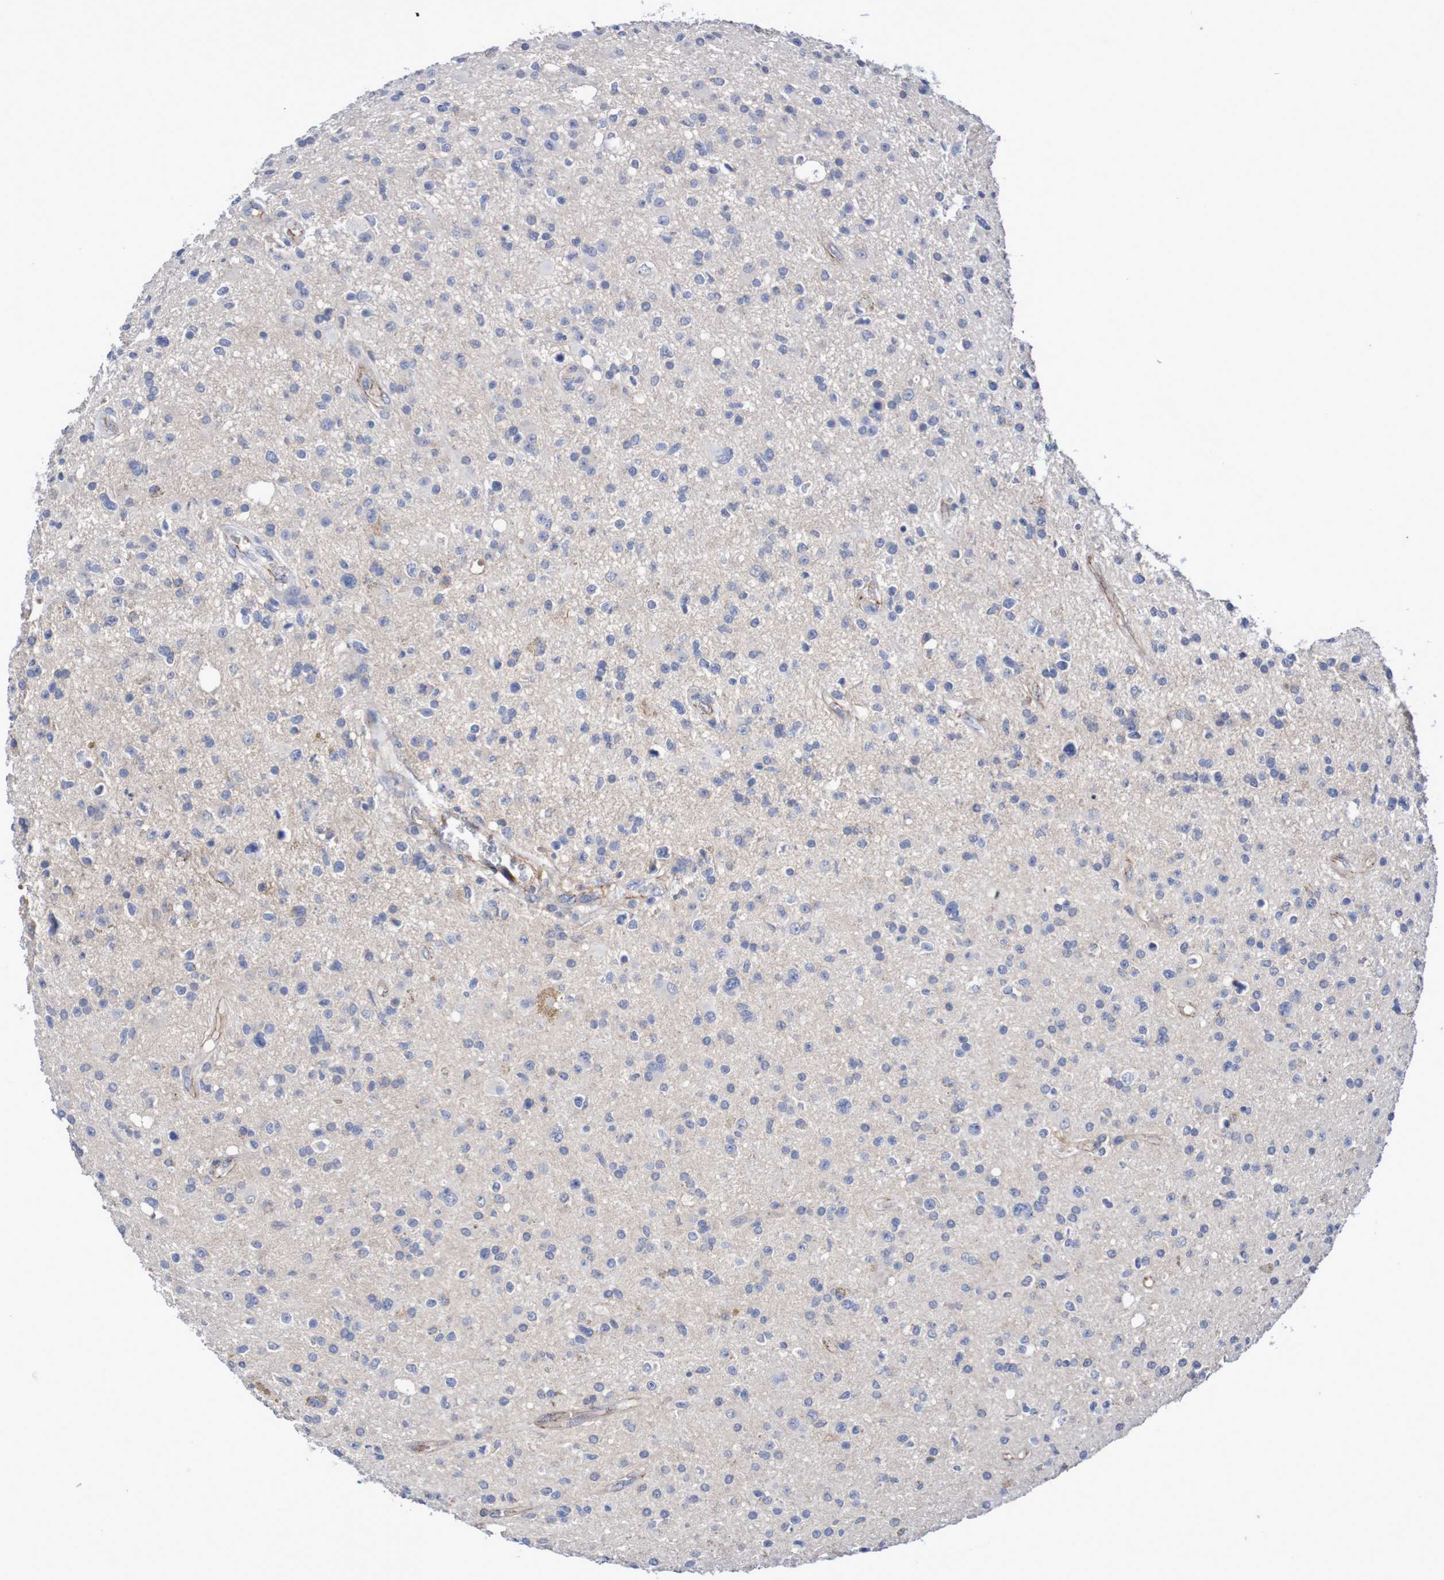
{"staining": {"intensity": "negative", "quantity": "none", "location": "none"}, "tissue": "glioma", "cell_type": "Tumor cells", "image_type": "cancer", "snomed": [{"axis": "morphology", "description": "Glioma, malignant, High grade"}, {"axis": "topography", "description": "Brain"}], "caption": "This is a photomicrograph of IHC staining of glioma, which shows no staining in tumor cells.", "gene": "NECTIN2", "patient": {"sex": "male", "age": 33}}